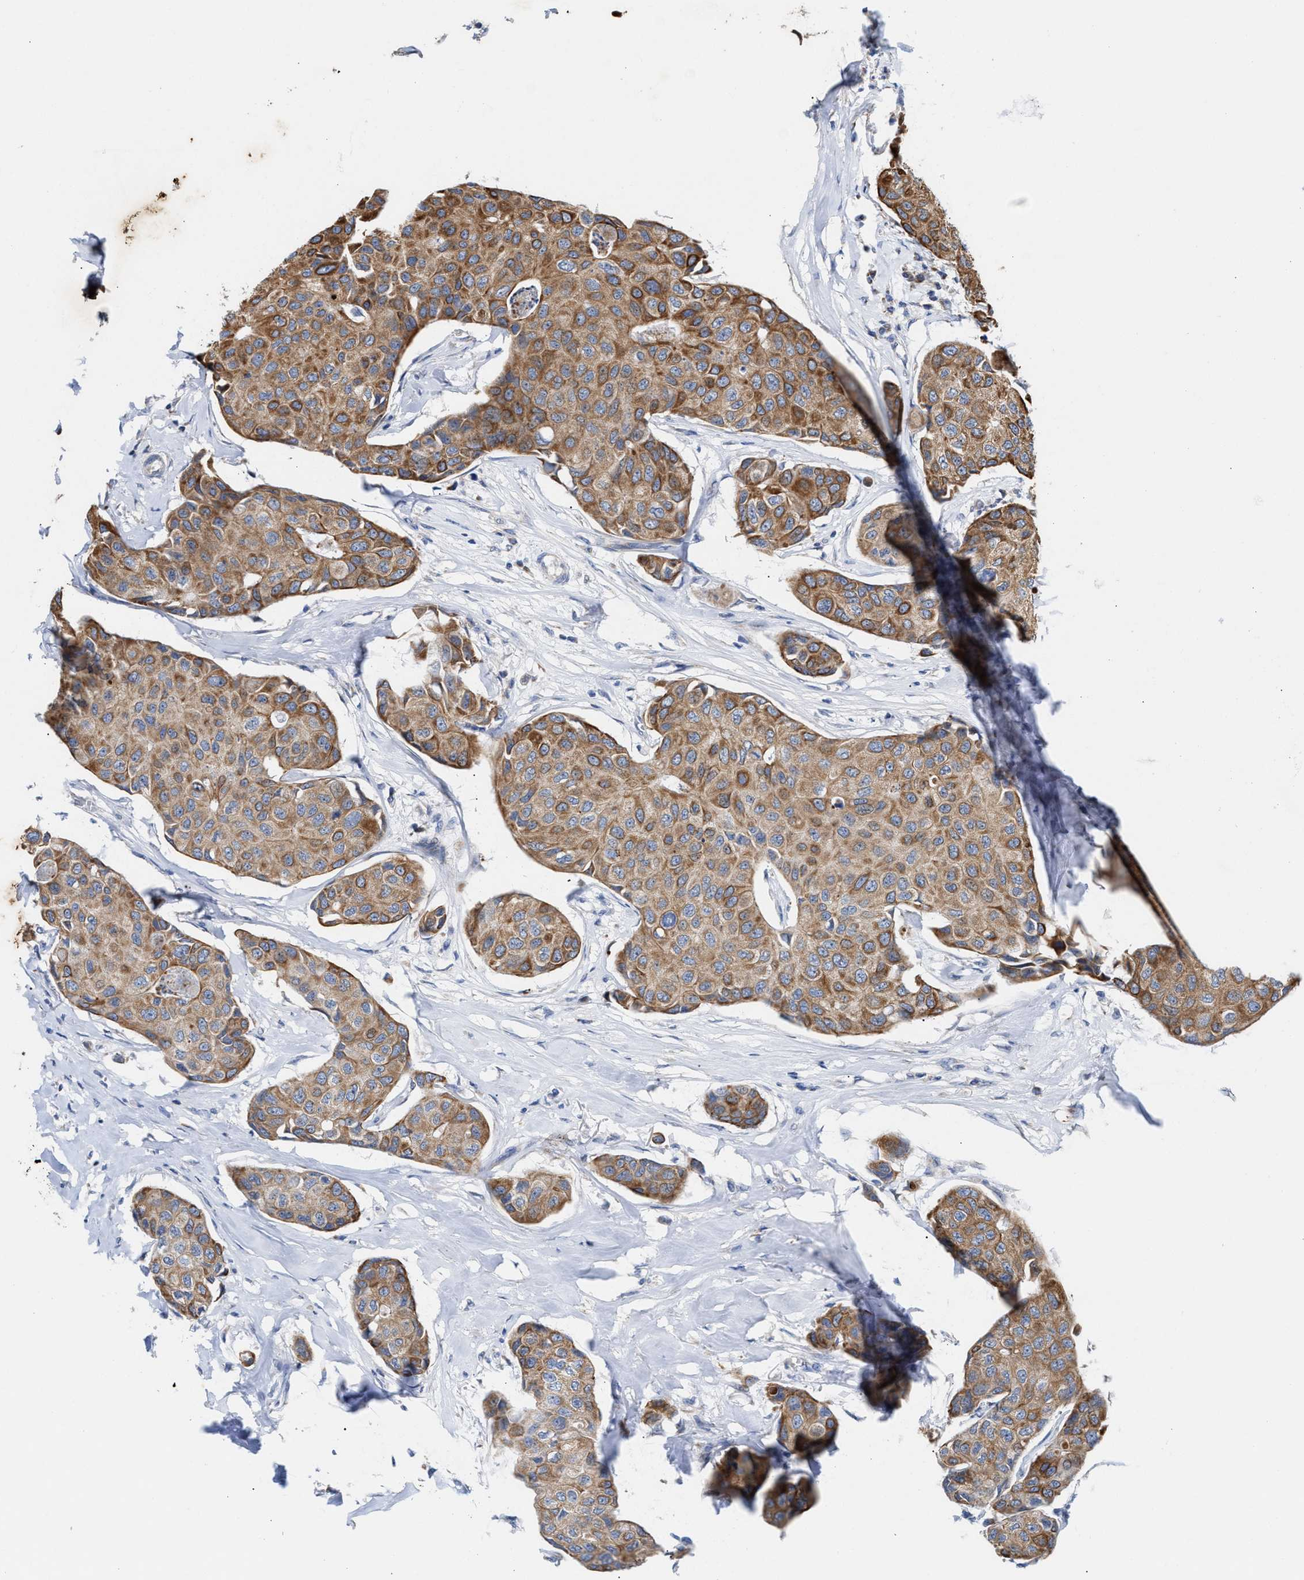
{"staining": {"intensity": "moderate", "quantity": ">75%", "location": "cytoplasmic/membranous"}, "tissue": "breast cancer", "cell_type": "Tumor cells", "image_type": "cancer", "snomed": [{"axis": "morphology", "description": "Duct carcinoma"}, {"axis": "topography", "description": "Breast"}], "caption": "Brown immunohistochemical staining in human breast invasive ductal carcinoma displays moderate cytoplasmic/membranous positivity in approximately >75% of tumor cells.", "gene": "JAG1", "patient": {"sex": "female", "age": 80}}